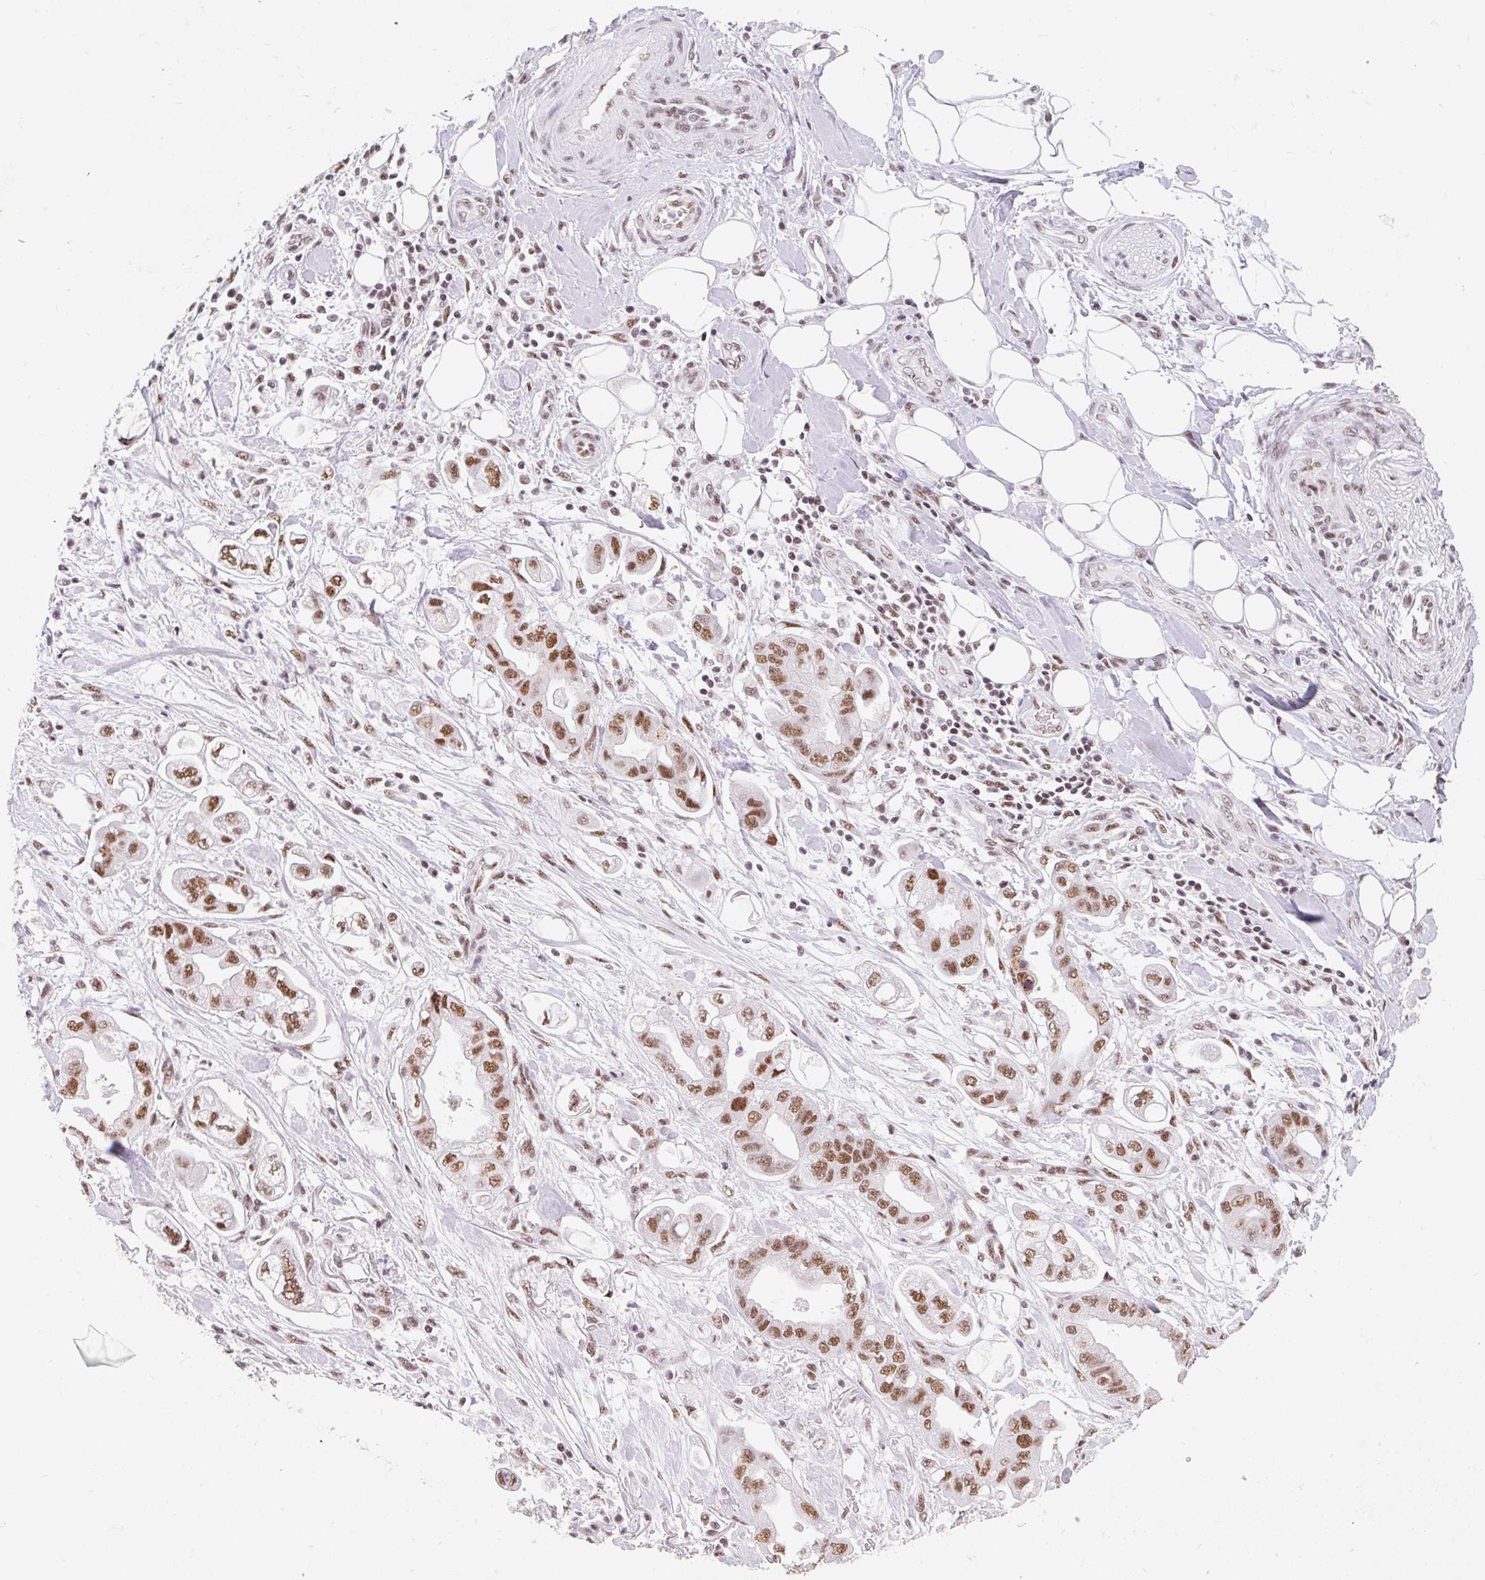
{"staining": {"intensity": "moderate", "quantity": ">75%", "location": "nuclear"}, "tissue": "stomach cancer", "cell_type": "Tumor cells", "image_type": "cancer", "snomed": [{"axis": "morphology", "description": "Adenocarcinoma, NOS"}, {"axis": "topography", "description": "Stomach"}], "caption": "Human adenocarcinoma (stomach) stained for a protein (brown) demonstrates moderate nuclear positive expression in about >75% of tumor cells.", "gene": "SRSF10", "patient": {"sex": "male", "age": 62}}